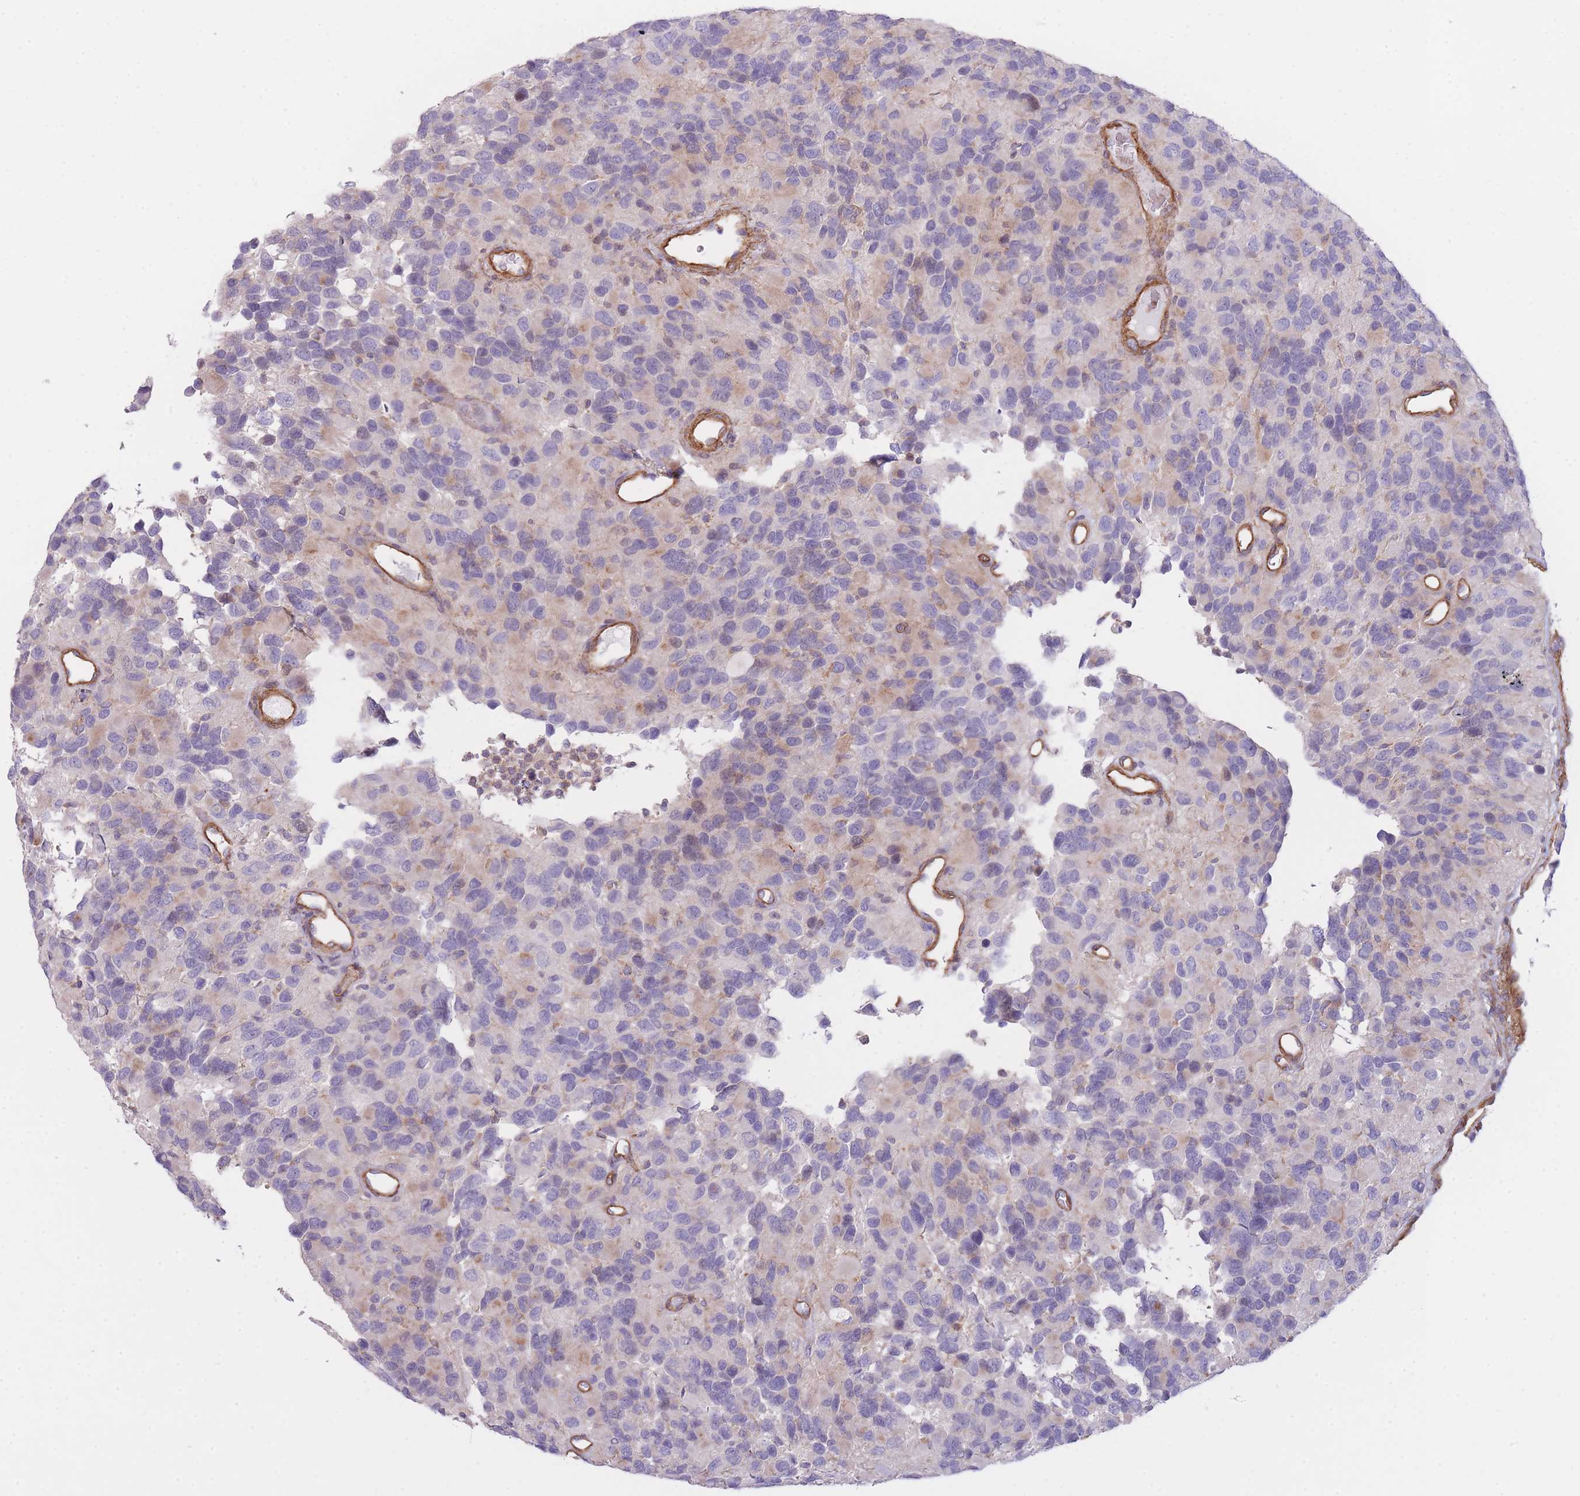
{"staining": {"intensity": "negative", "quantity": "none", "location": "none"}, "tissue": "glioma", "cell_type": "Tumor cells", "image_type": "cancer", "snomed": [{"axis": "morphology", "description": "Glioma, malignant, High grade"}, {"axis": "topography", "description": "Brain"}], "caption": "A histopathology image of glioma stained for a protein reveals no brown staining in tumor cells.", "gene": "CDC25B", "patient": {"sex": "male", "age": 77}}